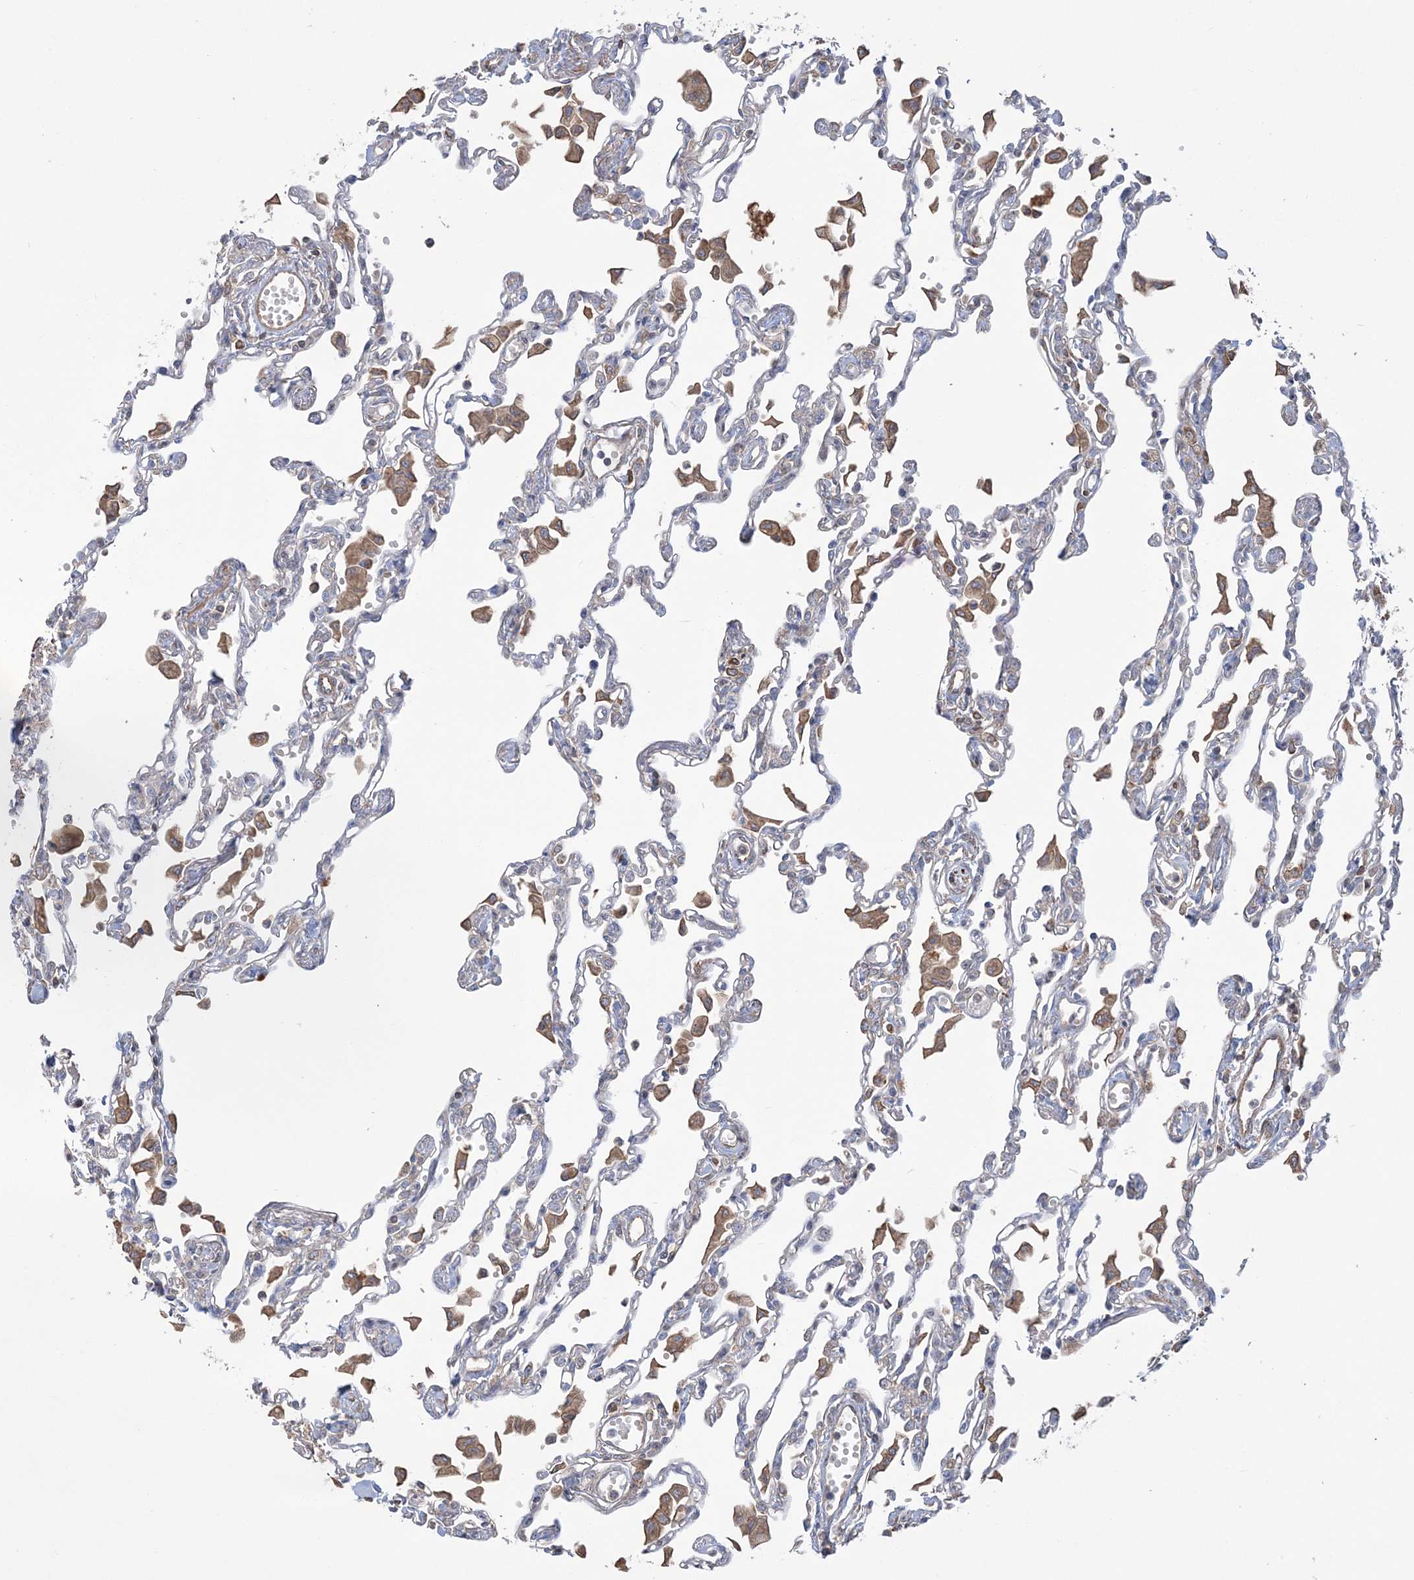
{"staining": {"intensity": "negative", "quantity": "none", "location": "none"}, "tissue": "lung", "cell_type": "Alveolar cells", "image_type": "normal", "snomed": [{"axis": "morphology", "description": "Normal tissue, NOS"}, {"axis": "topography", "description": "Bronchus"}, {"axis": "topography", "description": "Lung"}], "caption": "IHC image of normal lung: human lung stained with DAB displays no significant protein staining in alveolar cells.", "gene": "ZNF821", "patient": {"sex": "female", "age": 49}}